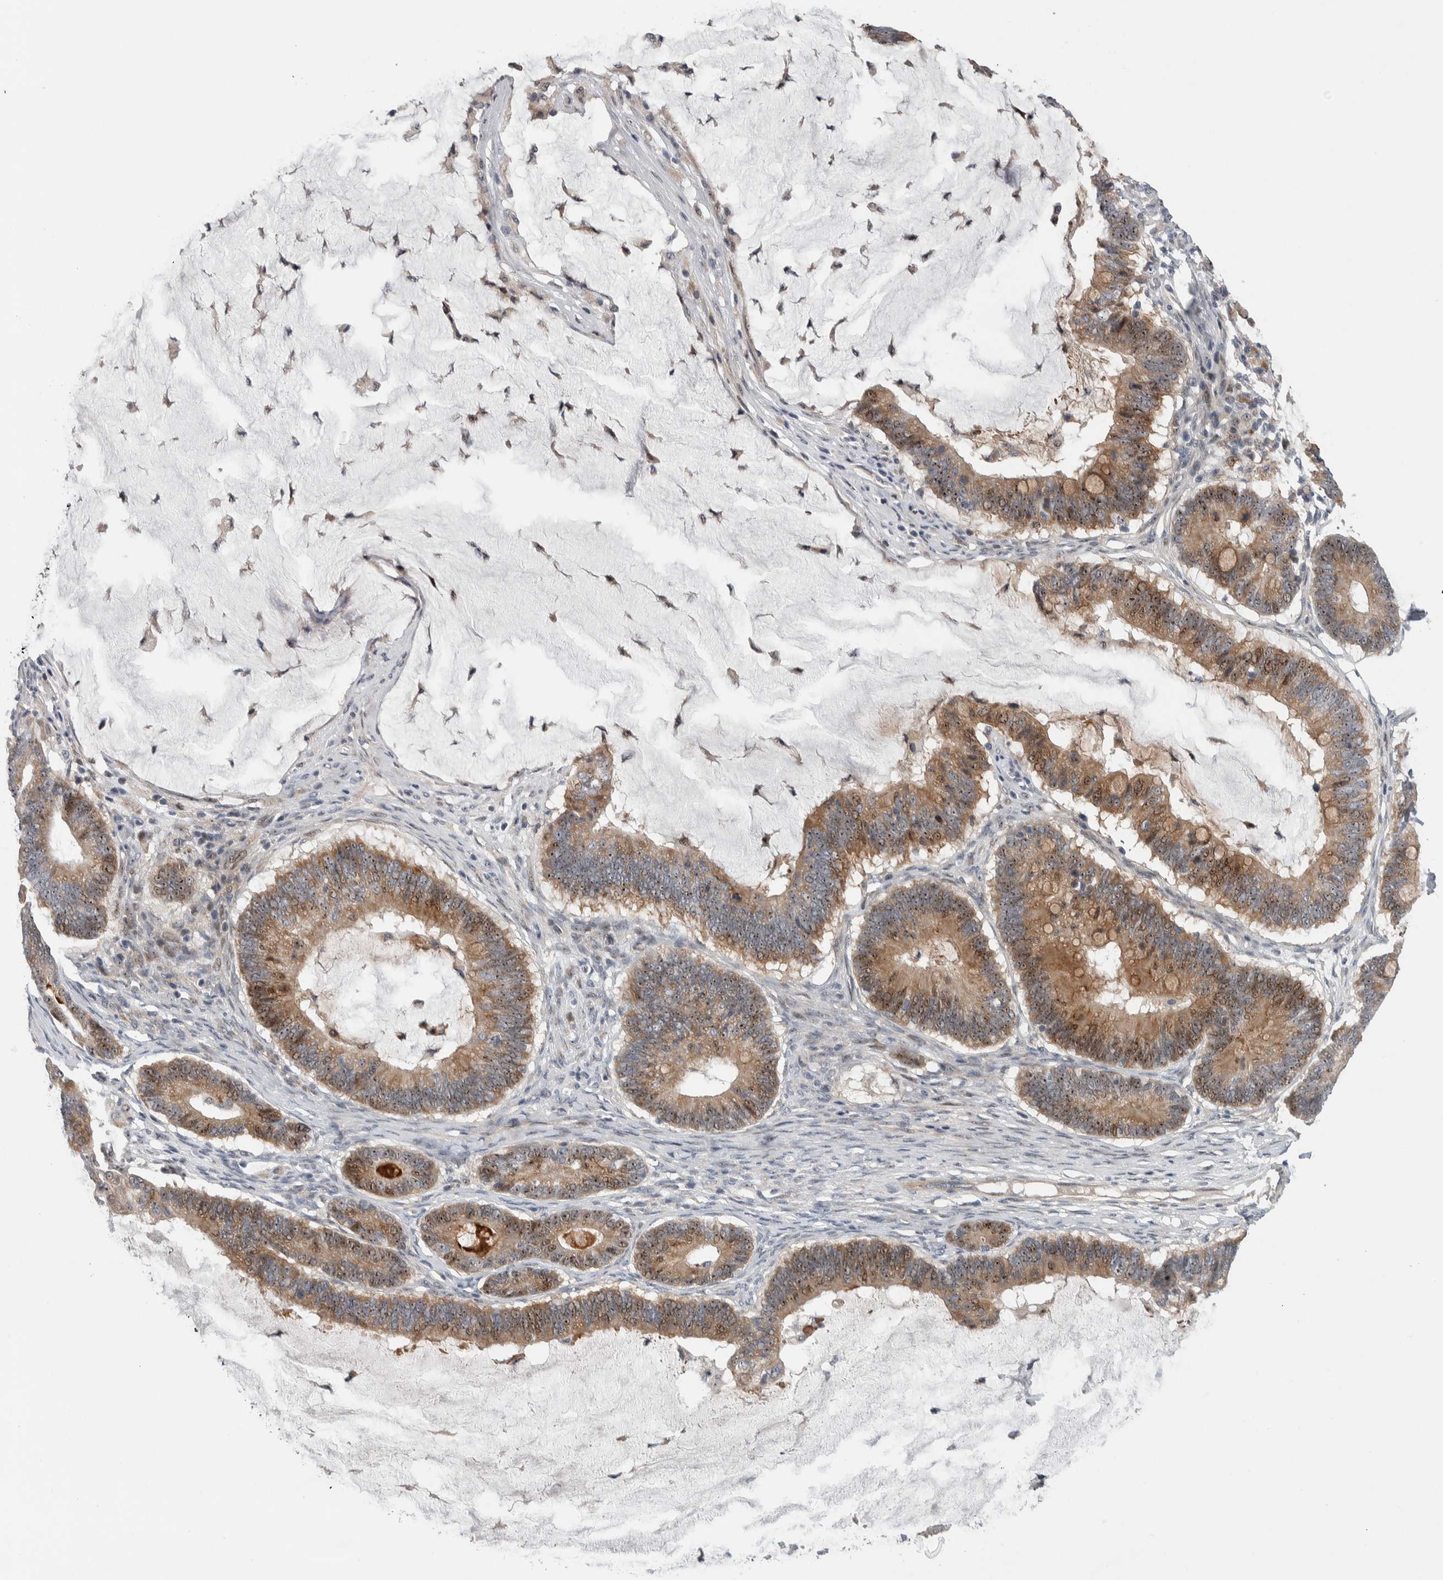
{"staining": {"intensity": "moderate", "quantity": ">75%", "location": "cytoplasmic/membranous,nuclear"}, "tissue": "ovarian cancer", "cell_type": "Tumor cells", "image_type": "cancer", "snomed": [{"axis": "morphology", "description": "Cystadenocarcinoma, mucinous, NOS"}, {"axis": "topography", "description": "Ovary"}], "caption": "Tumor cells display medium levels of moderate cytoplasmic/membranous and nuclear positivity in about >75% of cells in human ovarian mucinous cystadenocarcinoma.", "gene": "PRRG4", "patient": {"sex": "female", "age": 61}}